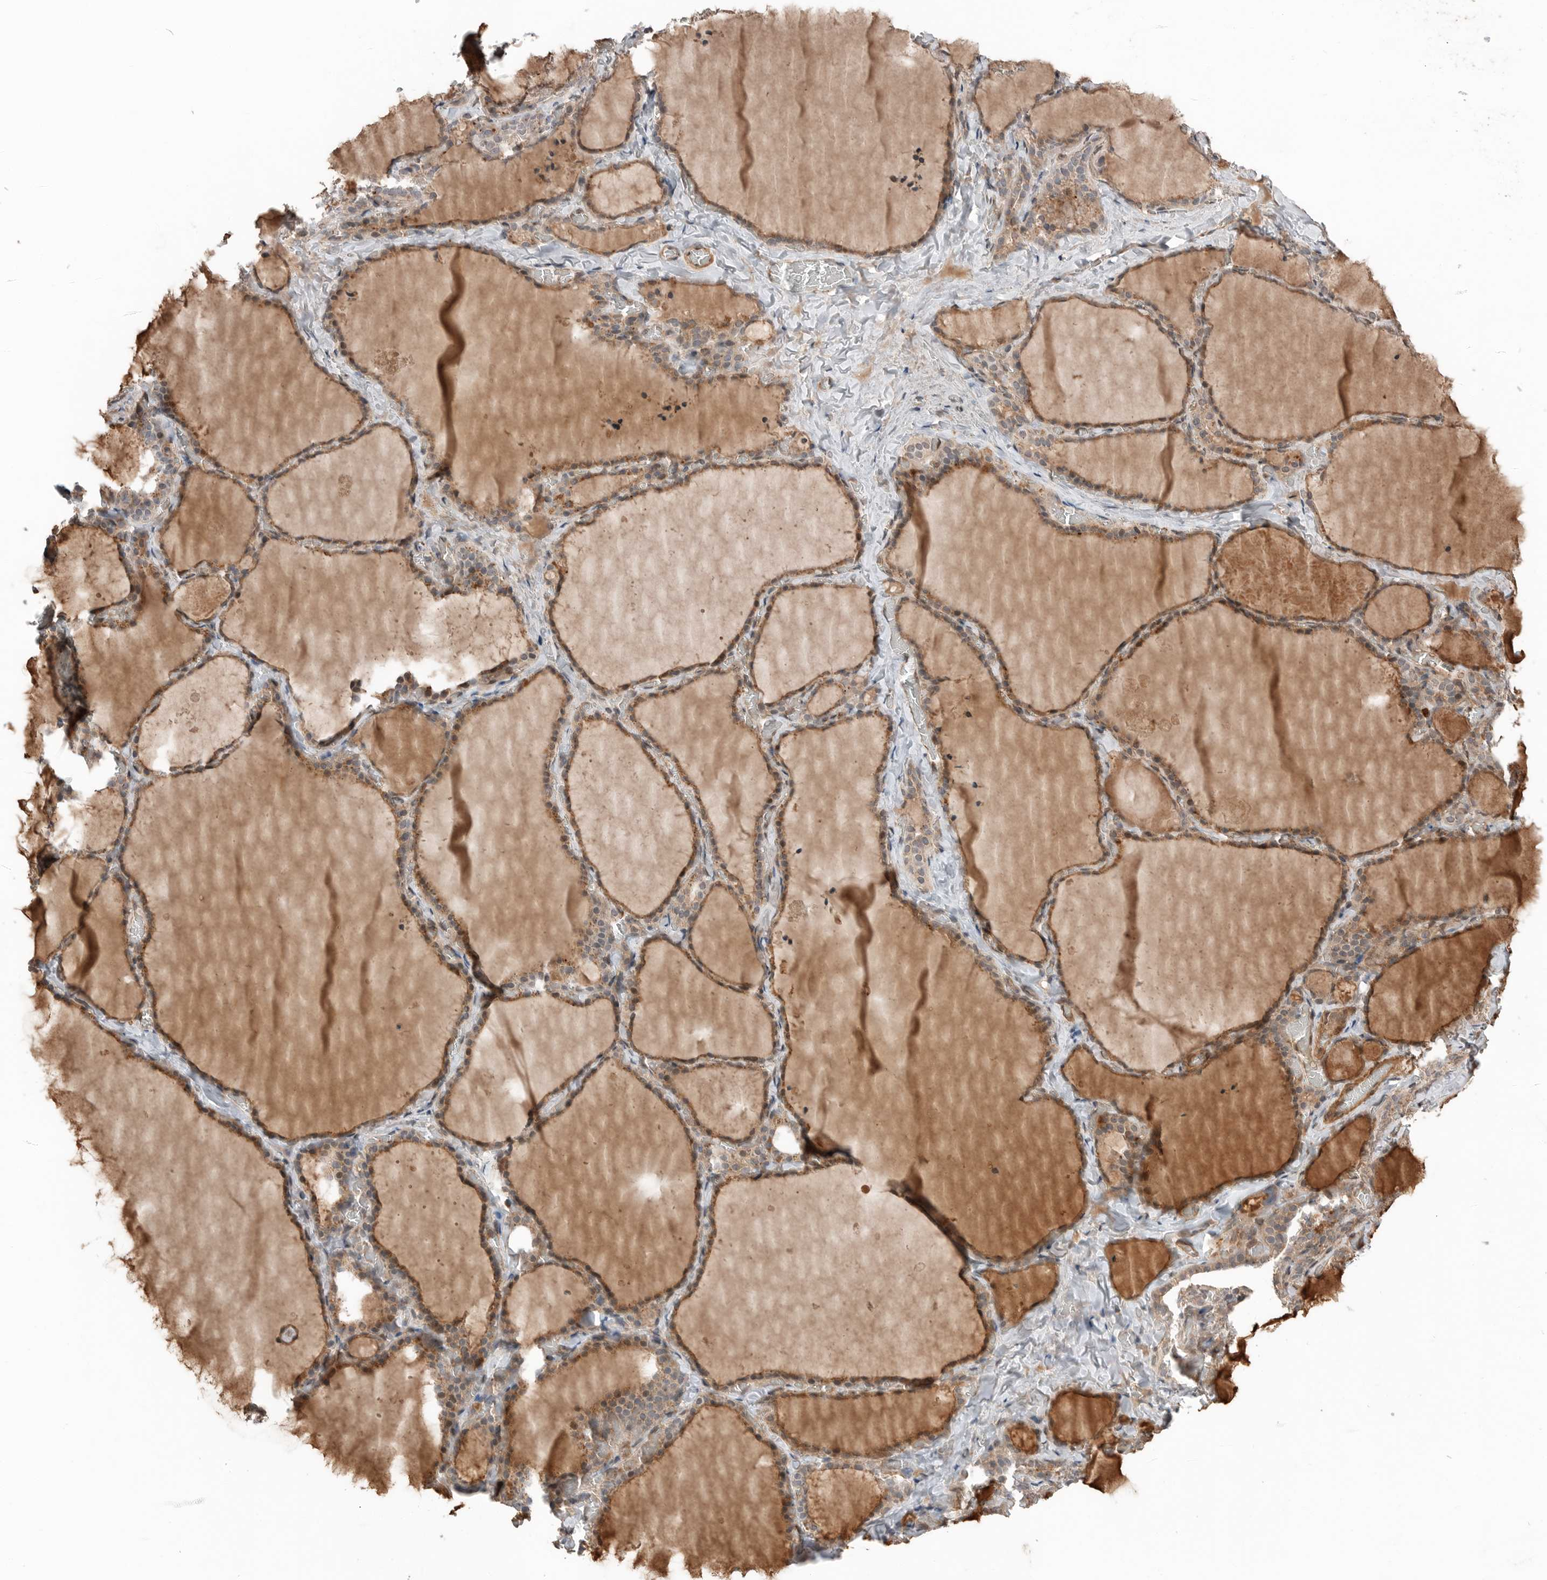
{"staining": {"intensity": "weak", "quantity": ">75%", "location": "cytoplasmic/membranous"}, "tissue": "thyroid gland", "cell_type": "Glandular cells", "image_type": "normal", "snomed": [{"axis": "morphology", "description": "Normal tissue, NOS"}, {"axis": "topography", "description": "Thyroid gland"}], "caption": "This is an image of immunohistochemistry (IHC) staining of normal thyroid gland, which shows weak expression in the cytoplasmic/membranous of glandular cells.", "gene": "PEAK1", "patient": {"sex": "female", "age": 22}}